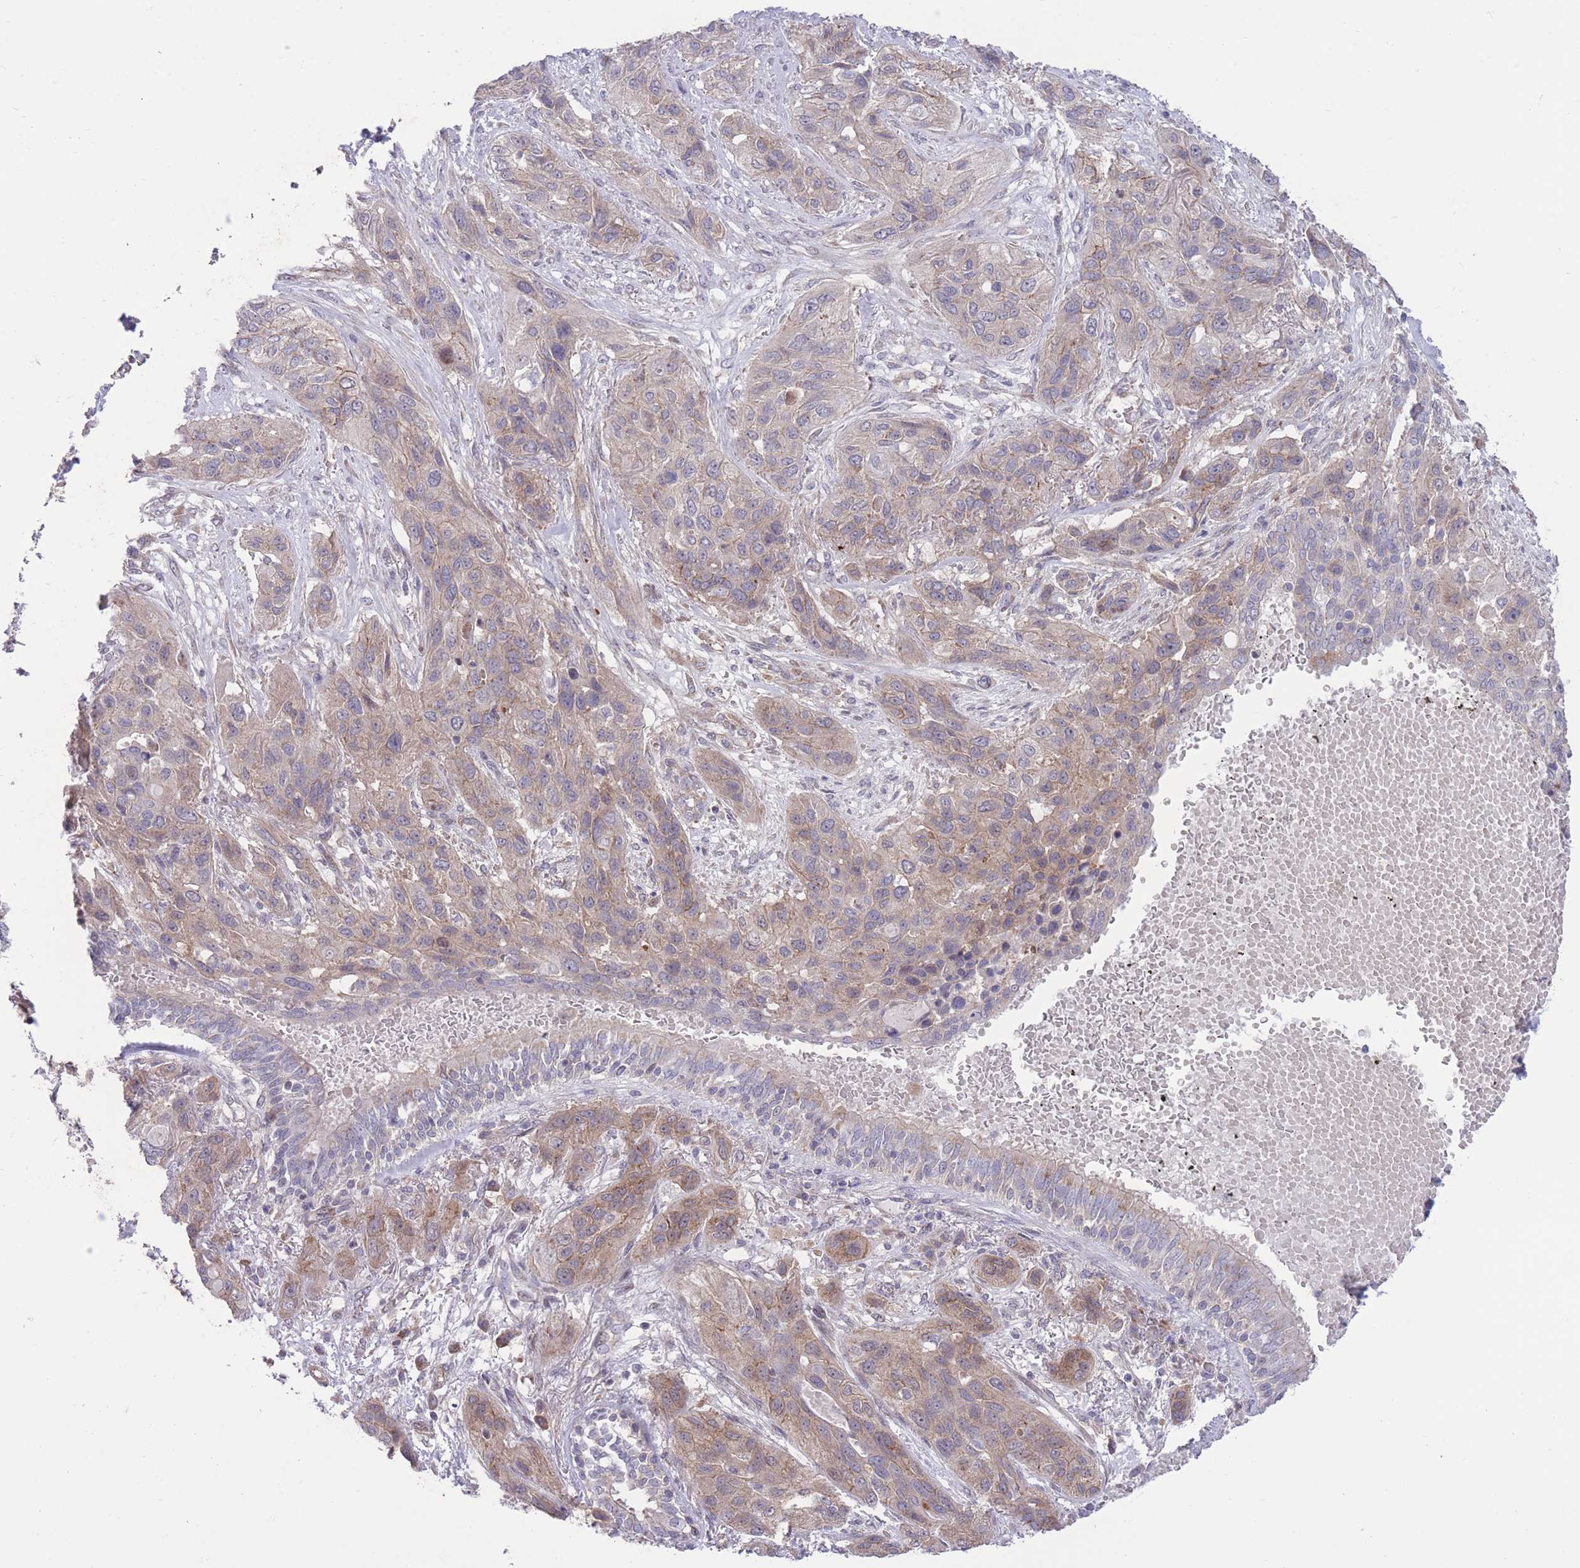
{"staining": {"intensity": "moderate", "quantity": ">75%", "location": "cytoplasmic/membranous"}, "tissue": "lung cancer", "cell_type": "Tumor cells", "image_type": "cancer", "snomed": [{"axis": "morphology", "description": "Squamous cell carcinoma, NOS"}, {"axis": "topography", "description": "Lung"}], "caption": "Lung squamous cell carcinoma was stained to show a protein in brown. There is medium levels of moderate cytoplasmic/membranous staining in about >75% of tumor cells.", "gene": "RIC8A", "patient": {"sex": "female", "age": 70}}